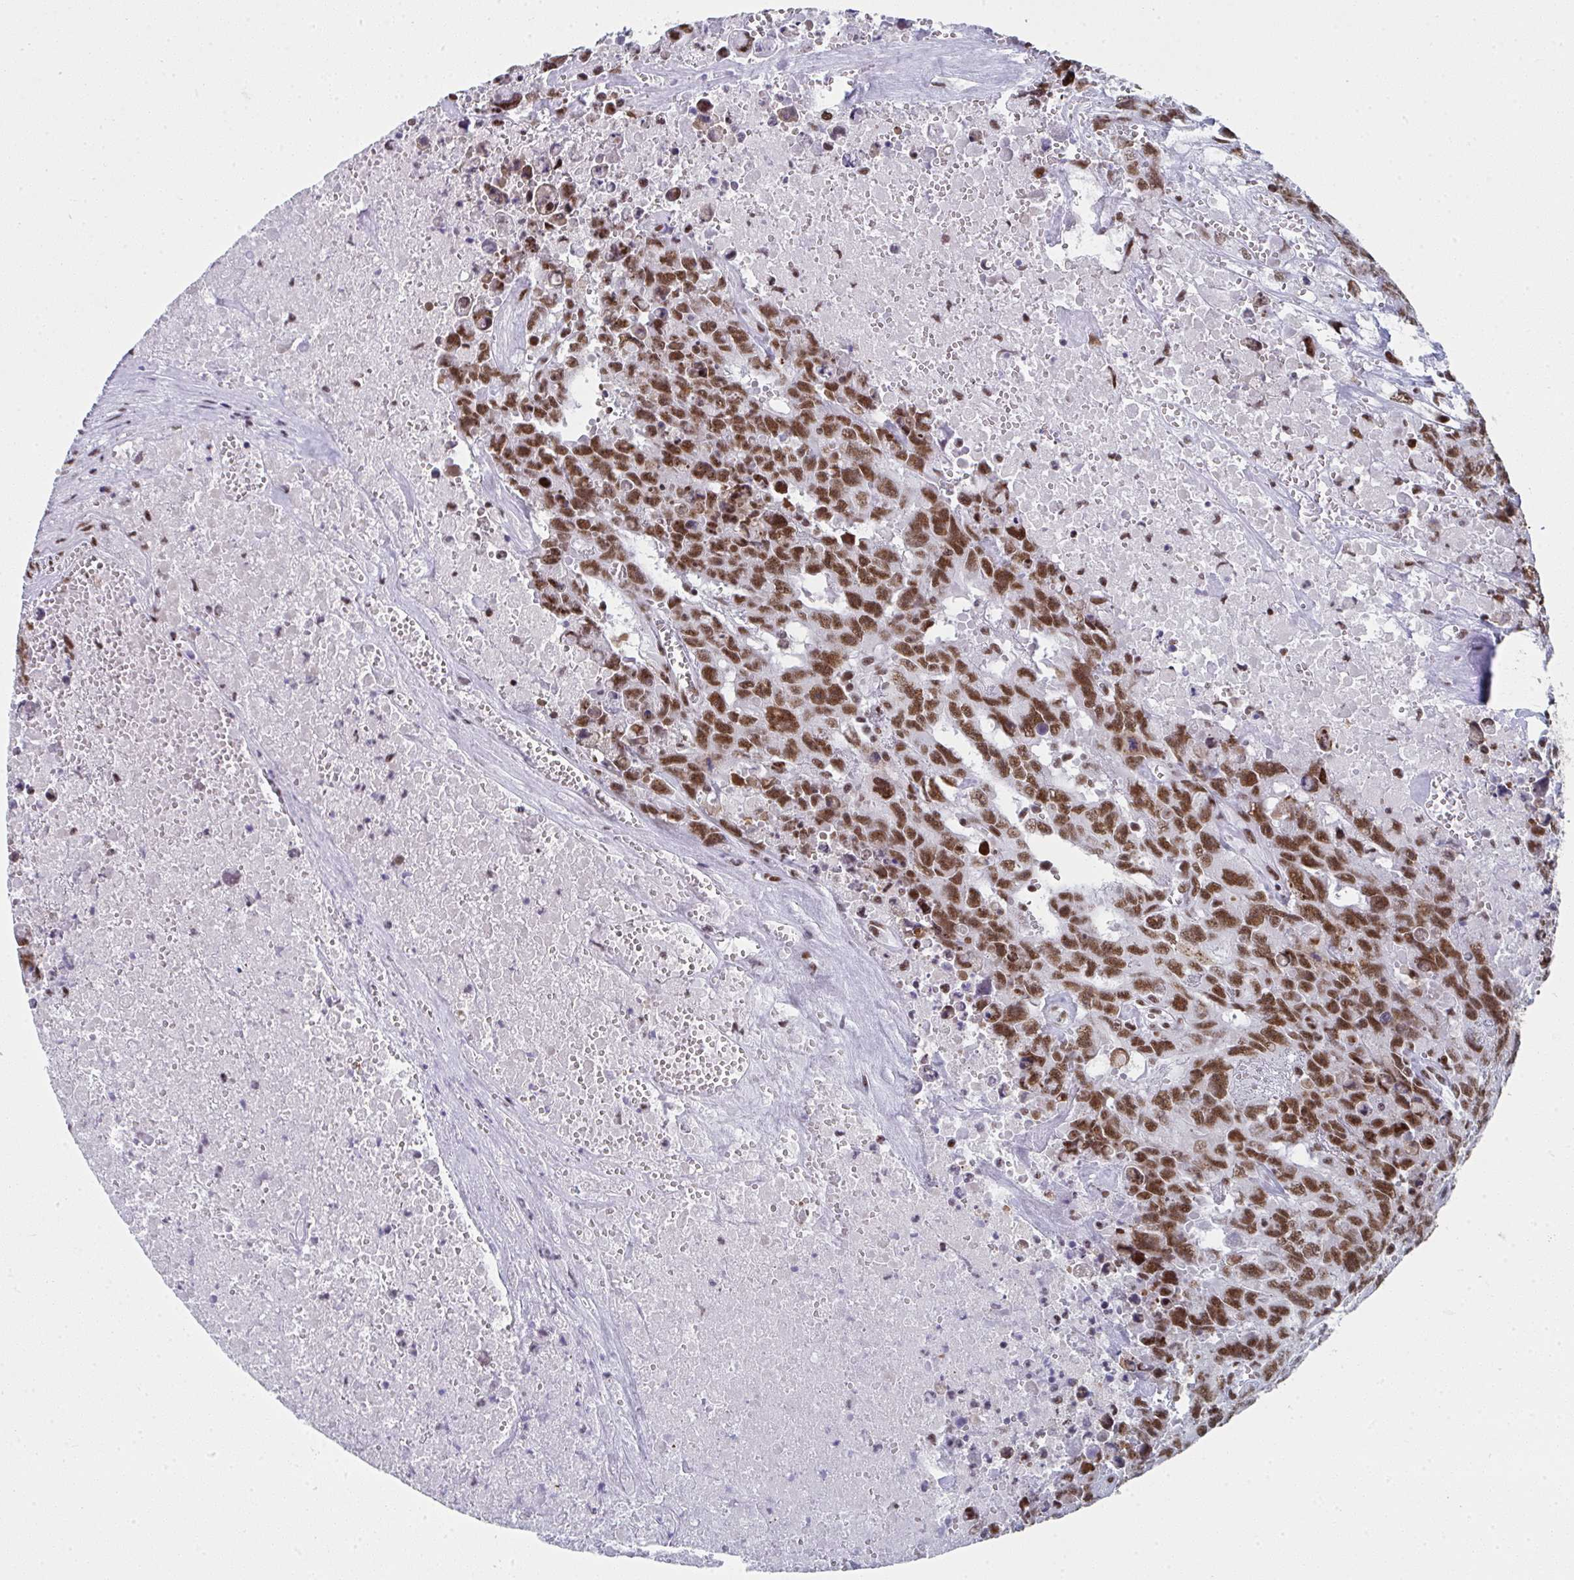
{"staining": {"intensity": "moderate", "quantity": ">75%", "location": "nuclear"}, "tissue": "testis cancer", "cell_type": "Tumor cells", "image_type": "cancer", "snomed": [{"axis": "morphology", "description": "Carcinoma, Embryonal, NOS"}, {"axis": "topography", "description": "Testis"}], "caption": "Immunohistochemistry of testis cancer (embryonal carcinoma) exhibits medium levels of moderate nuclear expression in approximately >75% of tumor cells. (Stains: DAB in brown, nuclei in blue, Microscopy: brightfield microscopy at high magnification).", "gene": "SNRNP70", "patient": {"sex": "male", "age": 24}}